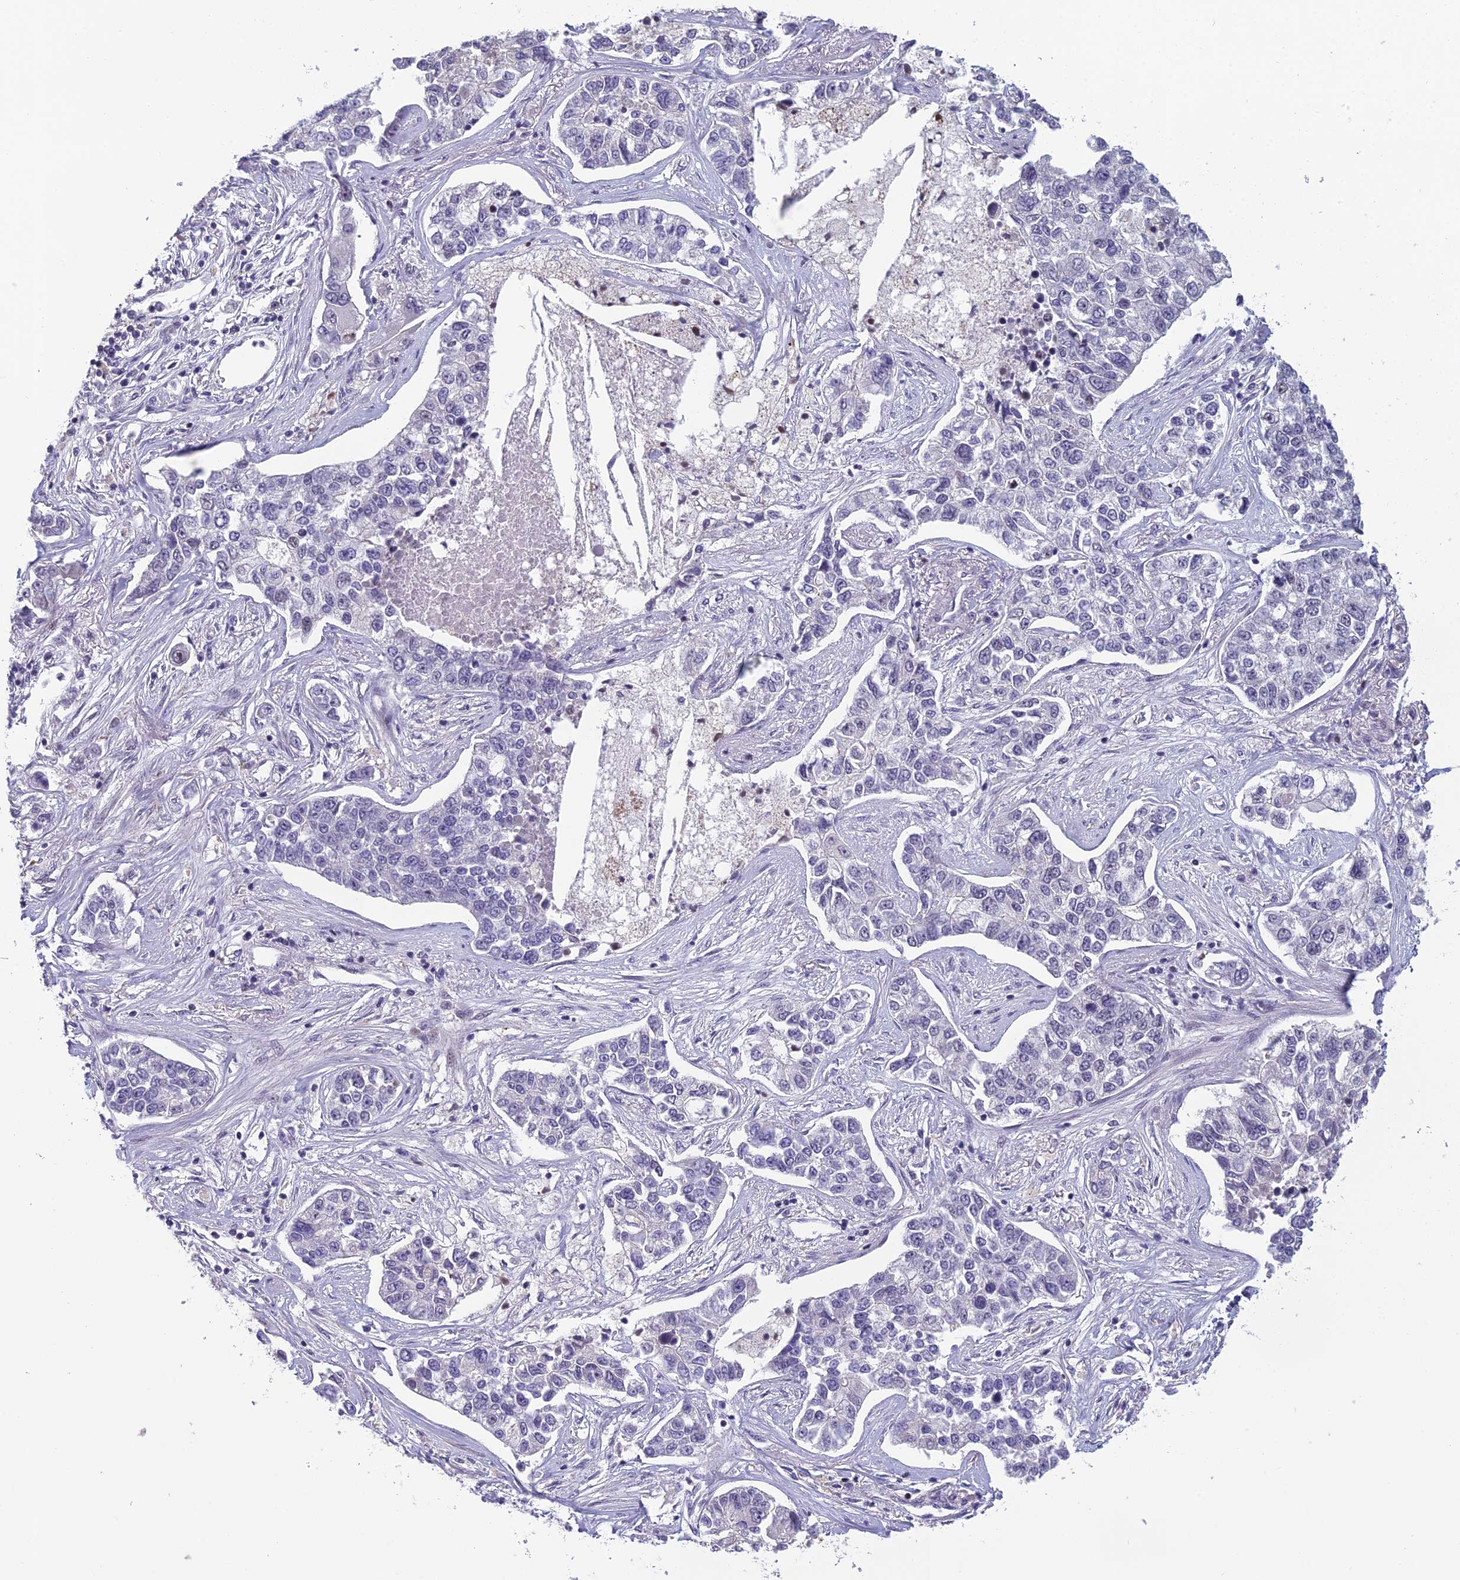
{"staining": {"intensity": "negative", "quantity": "none", "location": "none"}, "tissue": "lung cancer", "cell_type": "Tumor cells", "image_type": "cancer", "snomed": [{"axis": "morphology", "description": "Adenocarcinoma, NOS"}, {"axis": "topography", "description": "Lung"}], "caption": "The IHC histopathology image has no significant staining in tumor cells of adenocarcinoma (lung) tissue.", "gene": "RGS17", "patient": {"sex": "male", "age": 49}}